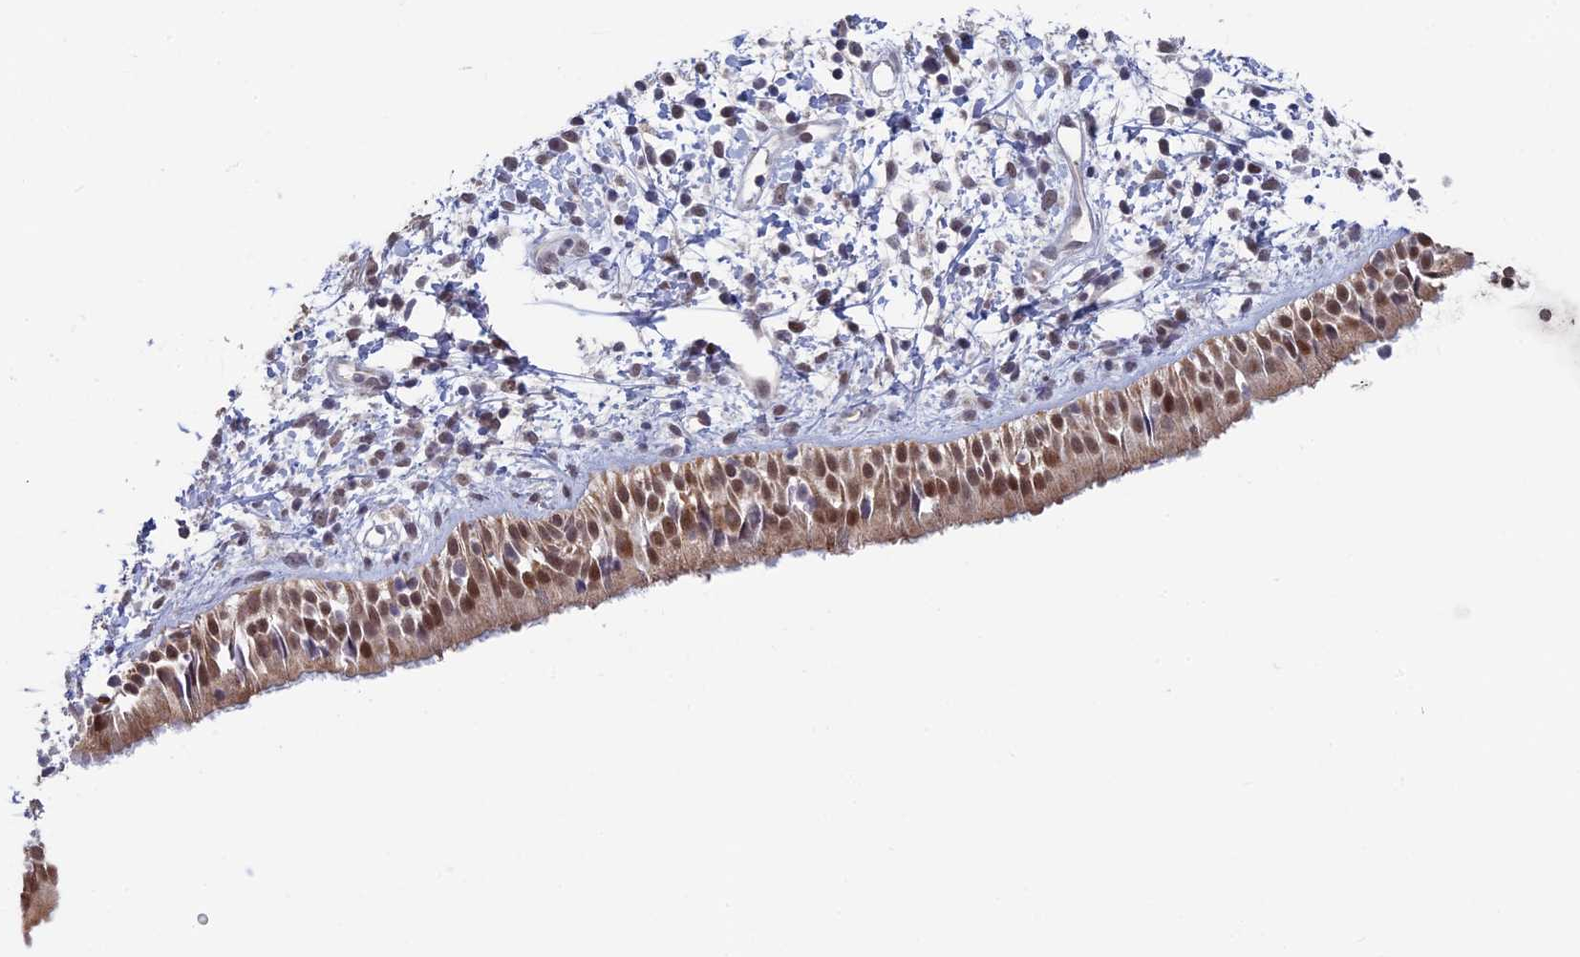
{"staining": {"intensity": "moderate", "quantity": ">75%", "location": "cytoplasmic/membranous,nuclear"}, "tissue": "nasopharynx", "cell_type": "Respiratory epithelial cells", "image_type": "normal", "snomed": [{"axis": "morphology", "description": "Normal tissue, NOS"}, {"axis": "topography", "description": "Nasopharynx"}], "caption": "Immunohistochemistry (IHC) of benign human nasopharynx shows medium levels of moderate cytoplasmic/membranous,nuclear expression in about >75% of respiratory epithelial cells.", "gene": "MT", "patient": {"sex": "male", "age": 22}}